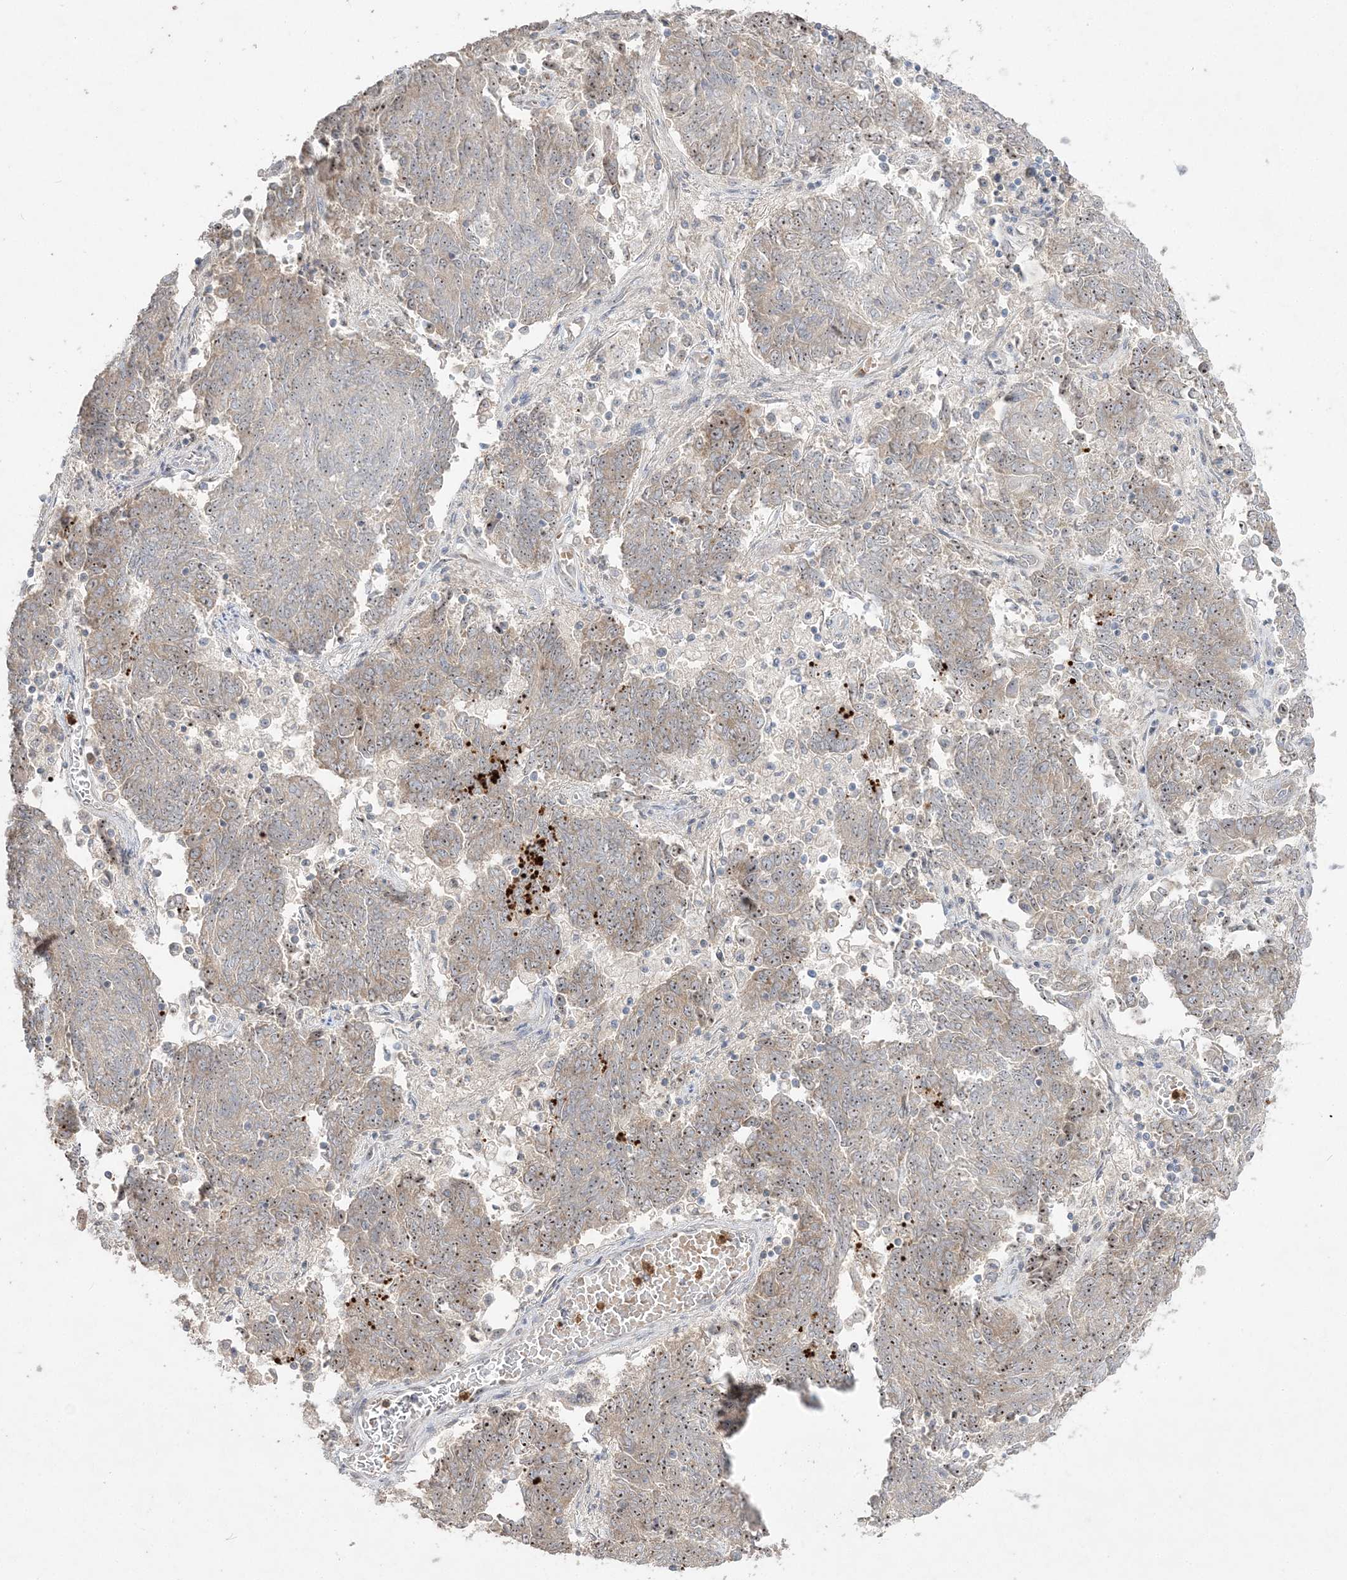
{"staining": {"intensity": "moderate", "quantity": "<25%", "location": "nuclear"}, "tissue": "endometrial cancer", "cell_type": "Tumor cells", "image_type": "cancer", "snomed": [{"axis": "morphology", "description": "Adenocarcinoma, NOS"}, {"axis": "topography", "description": "Endometrium"}], "caption": "The immunohistochemical stain labels moderate nuclear expression in tumor cells of endometrial adenocarcinoma tissue. (DAB = brown stain, brightfield microscopy at high magnification).", "gene": "NOP16", "patient": {"sex": "female", "age": 80}}